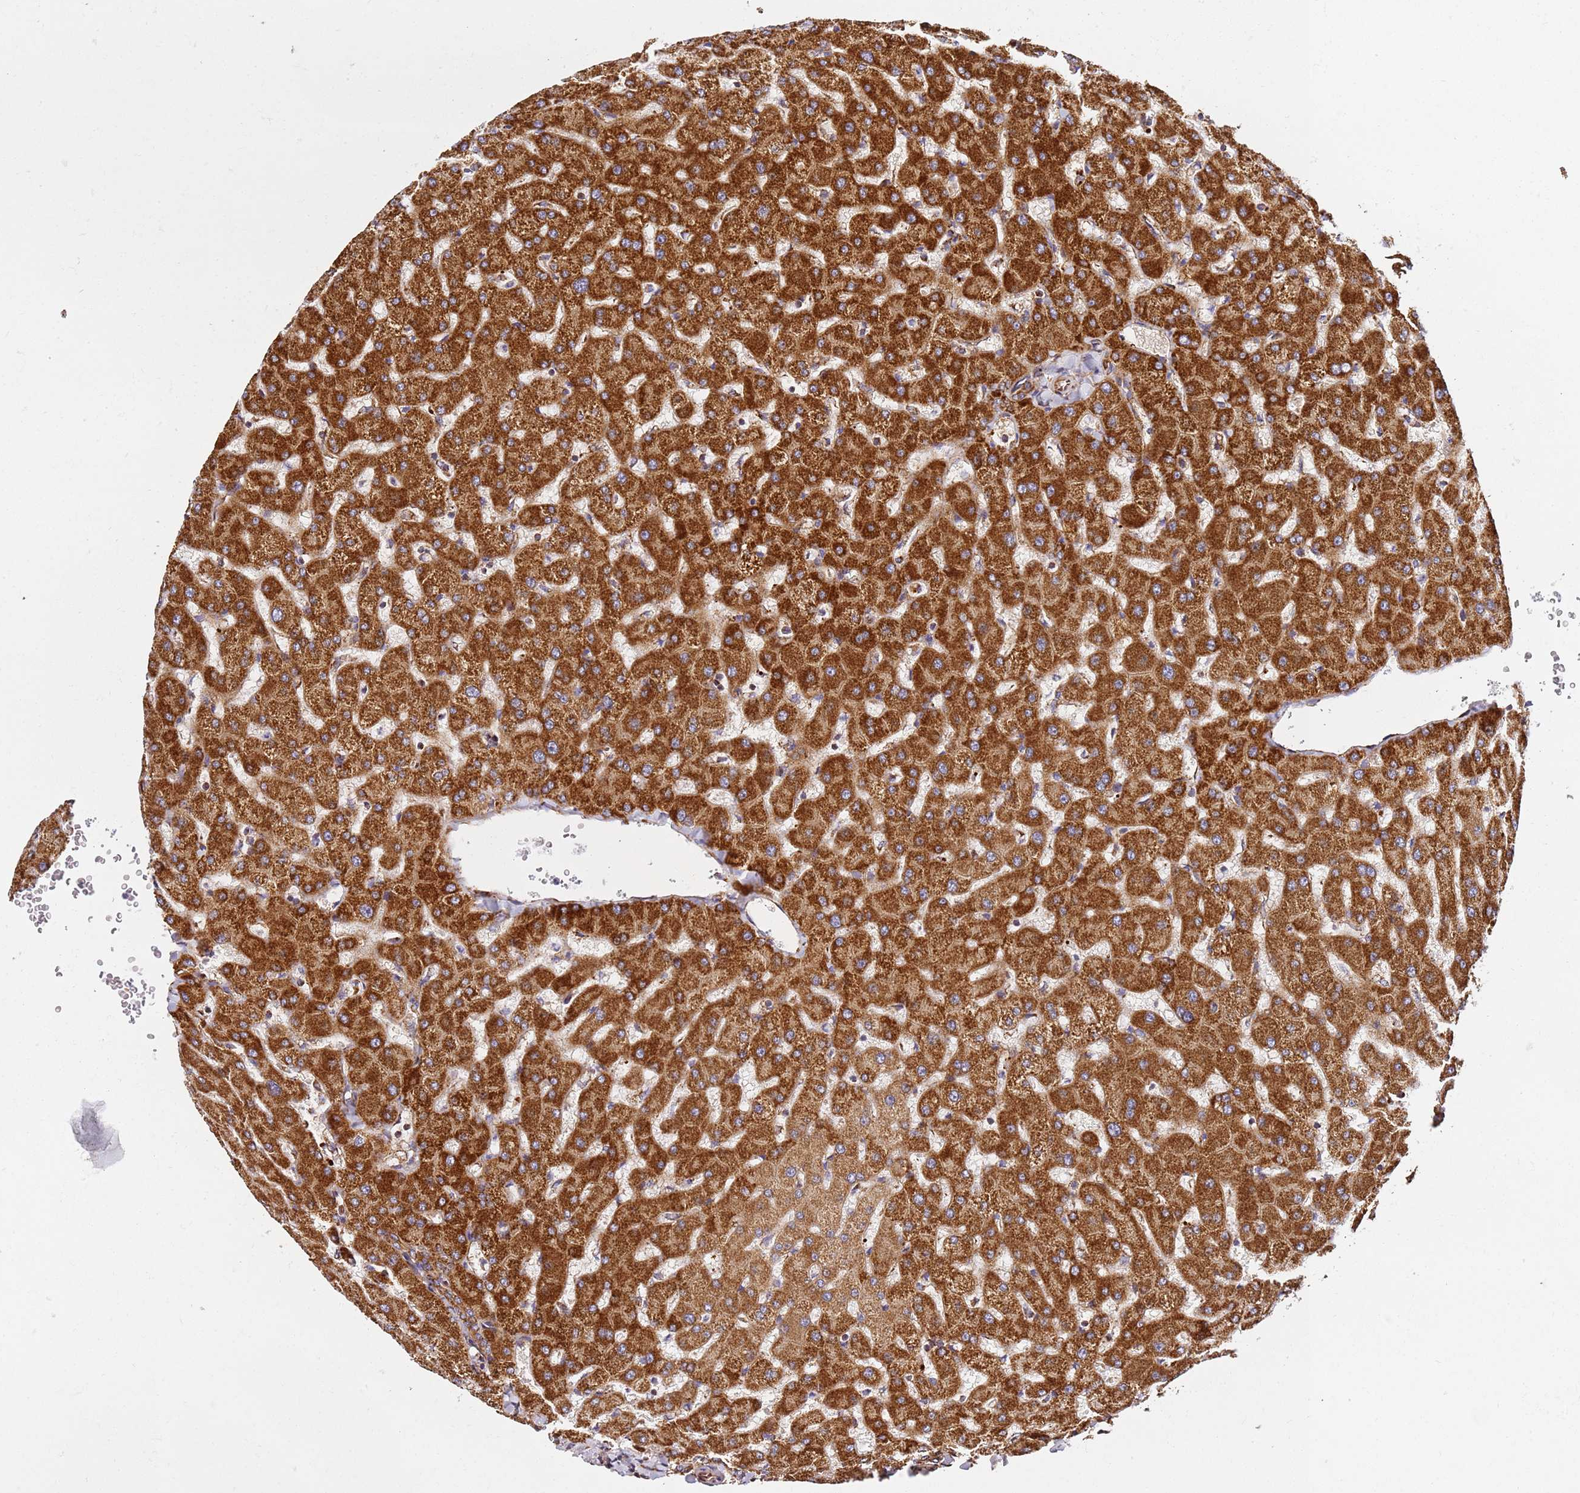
{"staining": {"intensity": "moderate", "quantity": ">75%", "location": "cytoplasmic/membranous"}, "tissue": "liver", "cell_type": "Cholangiocytes", "image_type": "normal", "snomed": [{"axis": "morphology", "description": "Normal tissue, NOS"}, {"axis": "topography", "description": "Liver"}], "caption": "Immunohistochemistry of normal human liver exhibits medium levels of moderate cytoplasmic/membranous positivity in approximately >75% of cholangiocytes. The protein is stained brown, and the nuclei are stained in blue (DAB IHC with brightfield microscopy, high magnification).", "gene": "NDUFA3", "patient": {"sex": "female", "age": 63}}